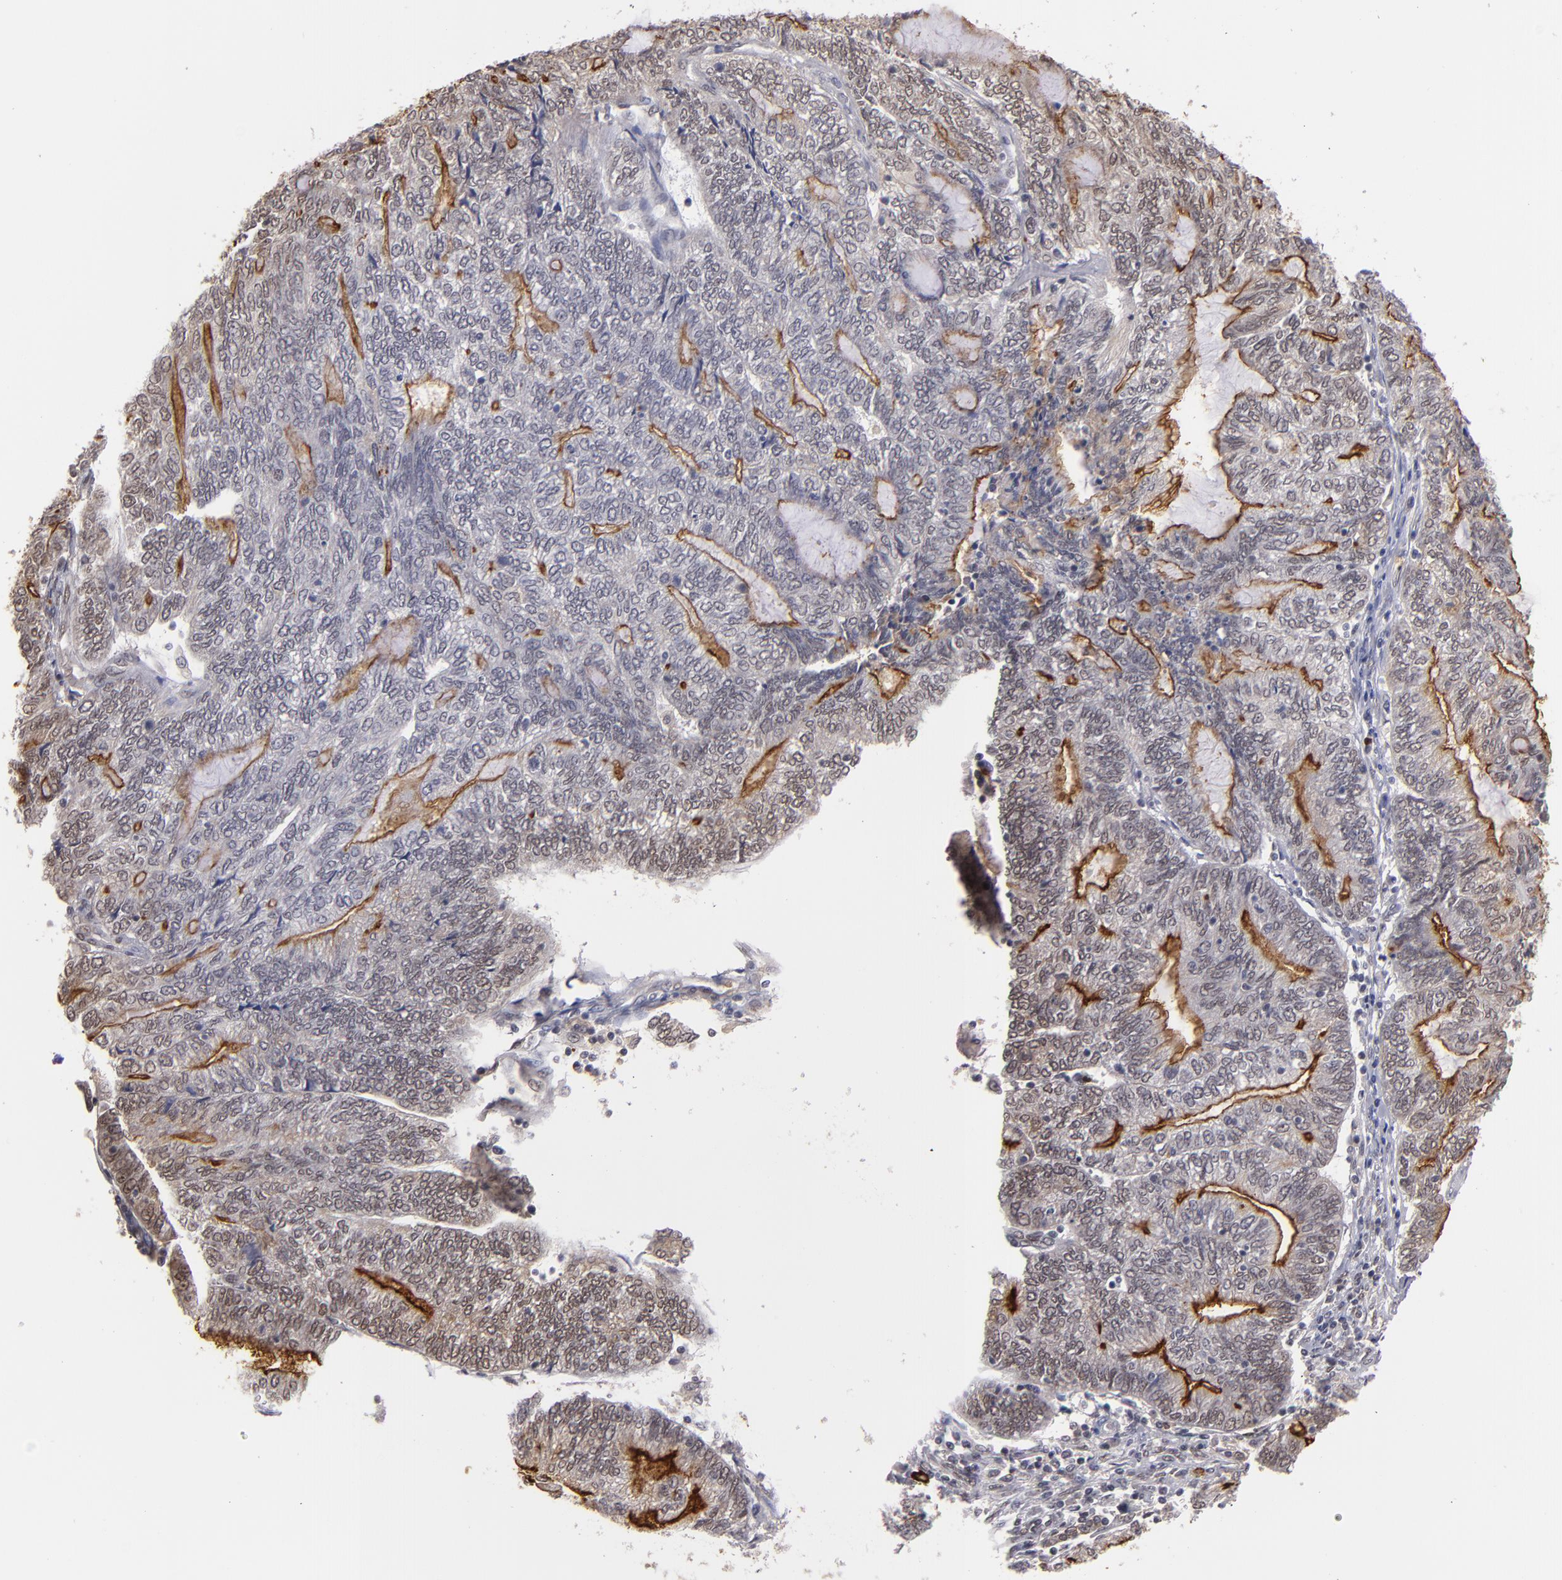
{"staining": {"intensity": "moderate", "quantity": "25%-75%", "location": "nuclear"}, "tissue": "endometrial cancer", "cell_type": "Tumor cells", "image_type": "cancer", "snomed": [{"axis": "morphology", "description": "Adenocarcinoma, NOS"}, {"axis": "topography", "description": "Uterus"}, {"axis": "topography", "description": "Endometrium"}], "caption": "There is medium levels of moderate nuclear expression in tumor cells of endometrial cancer (adenocarcinoma), as demonstrated by immunohistochemical staining (brown color).", "gene": "STX3", "patient": {"sex": "female", "age": 70}}